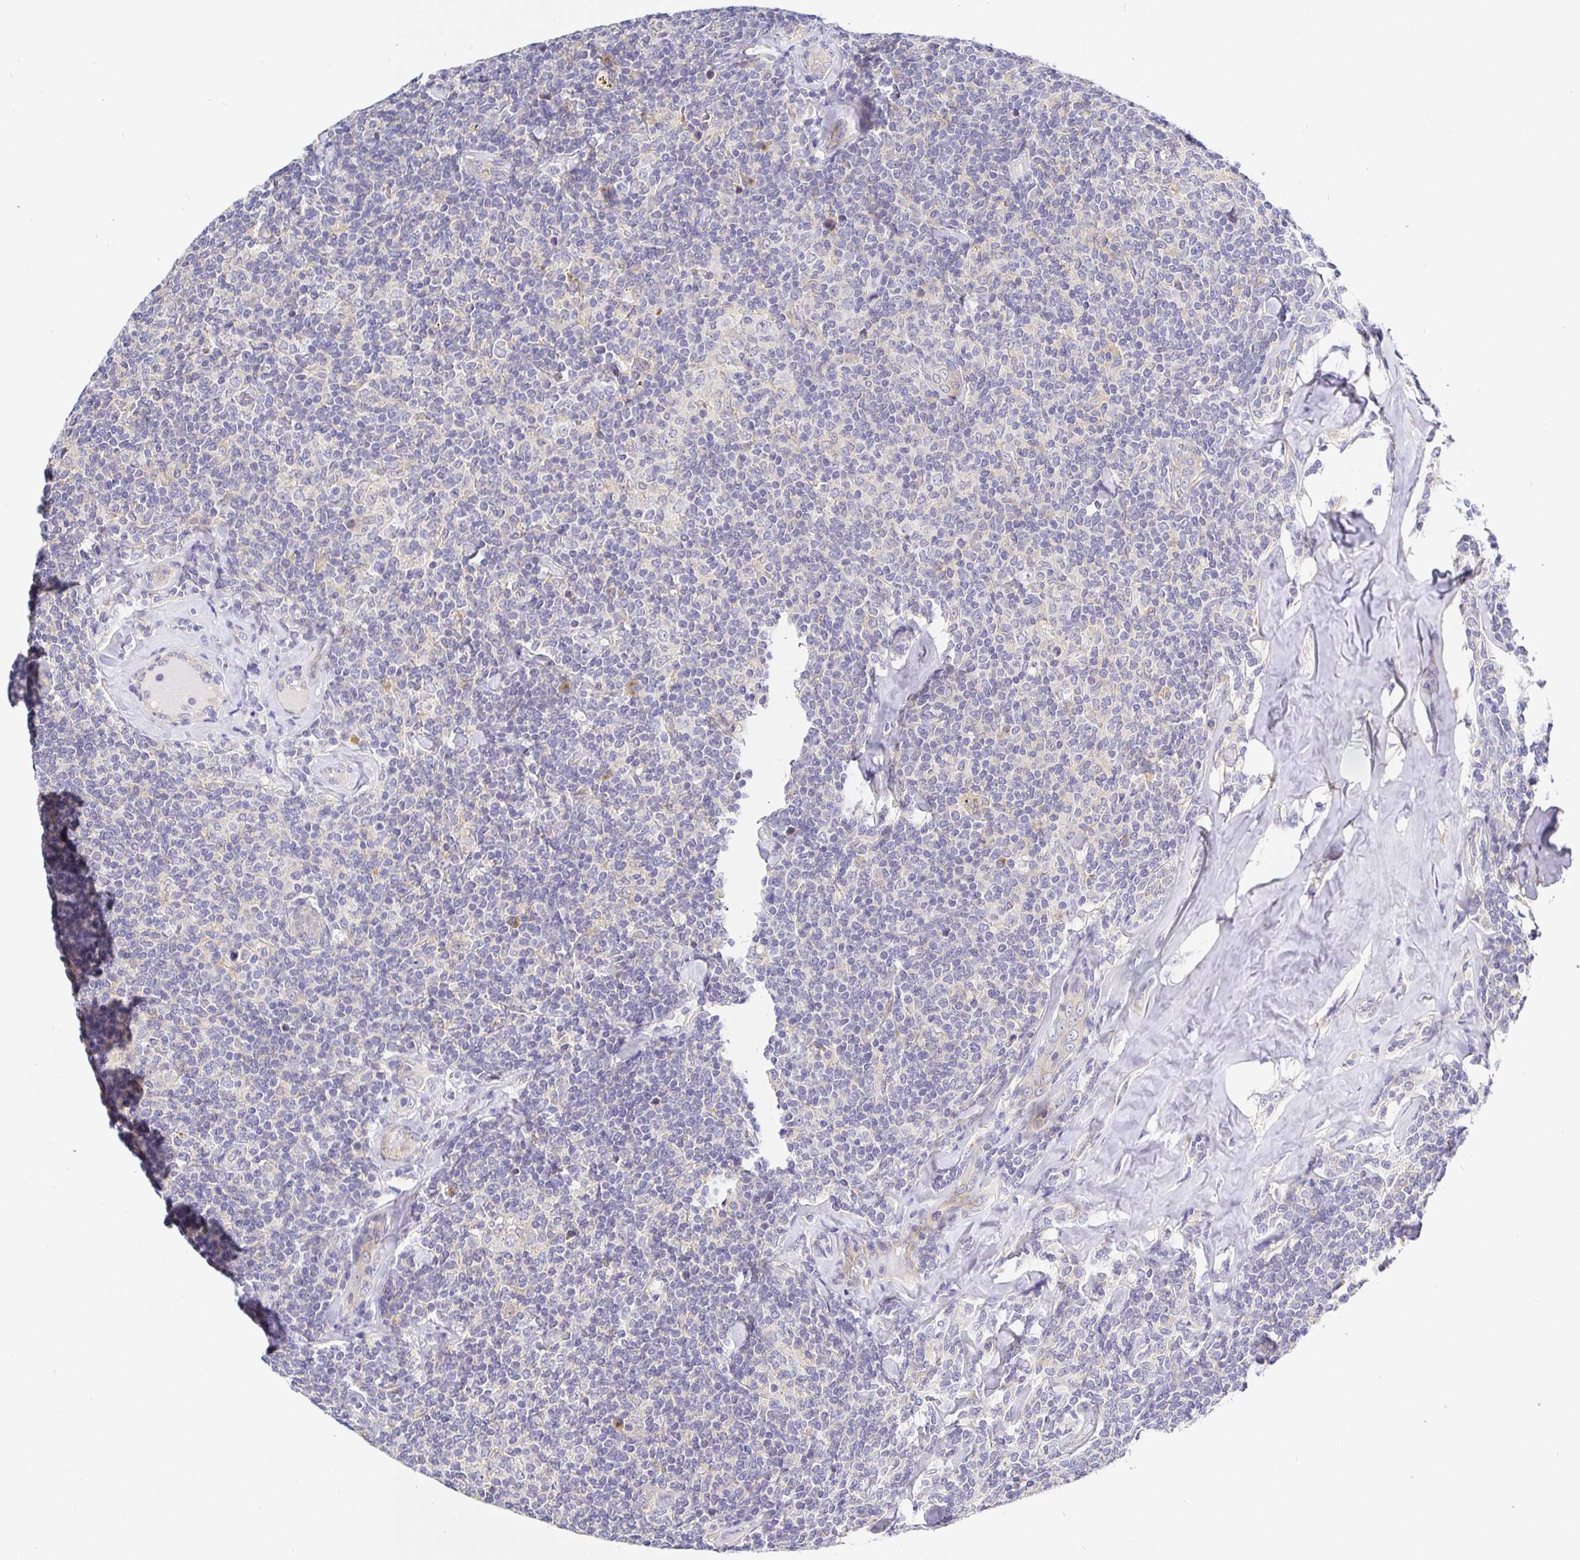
{"staining": {"intensity": "negative", "quantity": "none", "location": "none"}, "tissue": "lymphoma", "cell_type": "Tumor cells", "image_type": "cancer", "snomed": [{"axis": "morphology", "description": "Malignant lymphoma, non-Hodgkin's type, Low grade"}, {"axis": "topography", "description": "Lymph node"}], "caption": "There is no significant expression in tumor cells of low-grade malignant lymphoma, non-Hodgkin's type.", "gene": "OPALIN", "patient": {"sex": "female", "age": 56}}